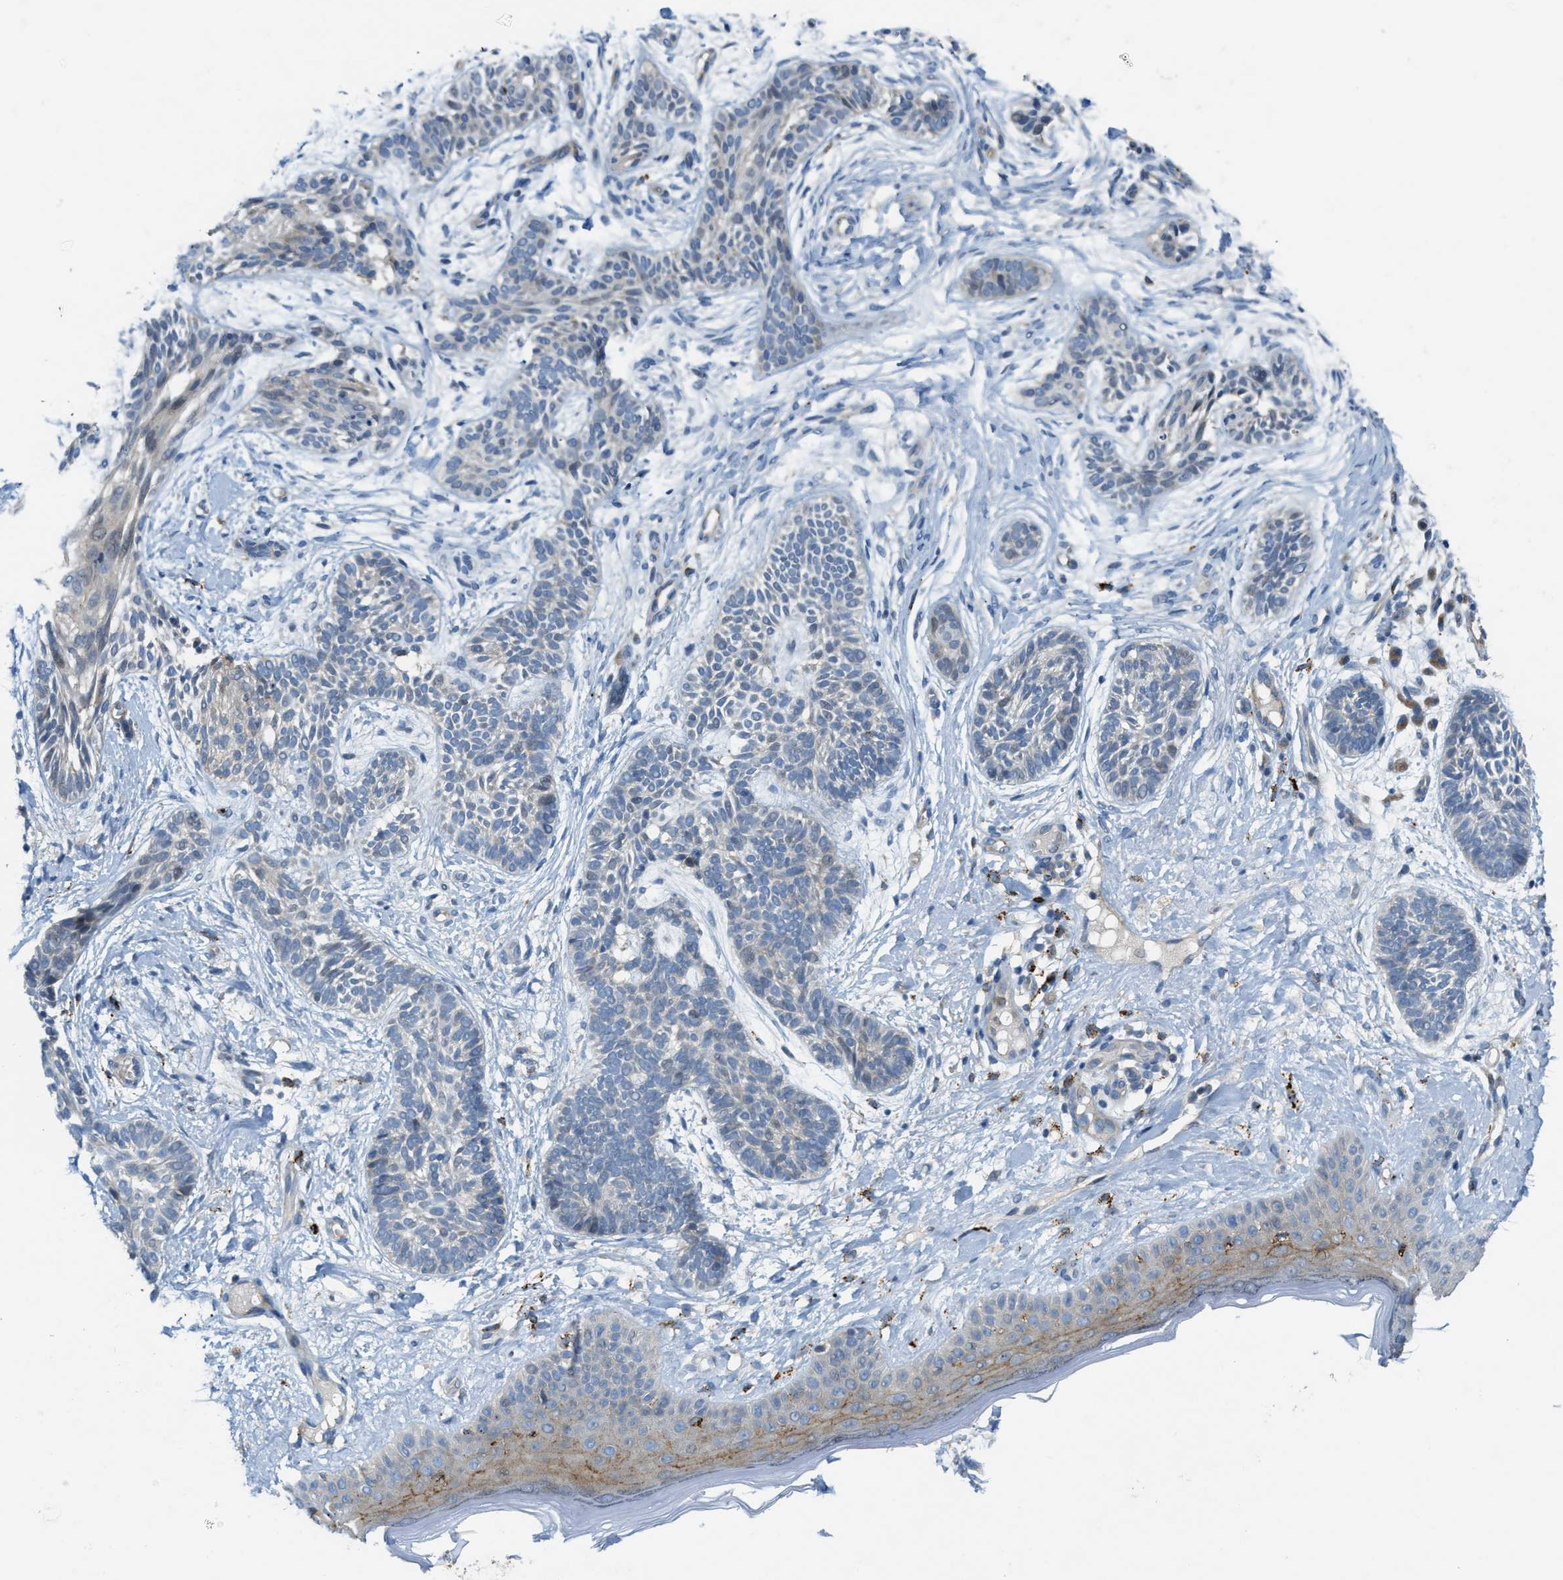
{"staining": {"intensity": "weak", "quantity": "<25%", "location": "cytoplasmic/membranous"}, "tissue": "skin cancer", "cell_type": "Tumor cells", "image_type": "cancer", "snomed": [{"axis": "morphology", "description": "Normal tissue, NOS"}, {"axis": "morphology", "description": "Basal cell carcinoma"}, {"axis": "topography", "description": "Skin"}], "caption": "Tumor cells are negative for brown protein staining in skin cancer (basal cell carcinoma). (DAB (3,3'-diaminobenzidine) immunohistochemistry with hematoxylin counter stain).", "gene": "KLHDC10", "patient": {"sex": "male", "age": 63}}